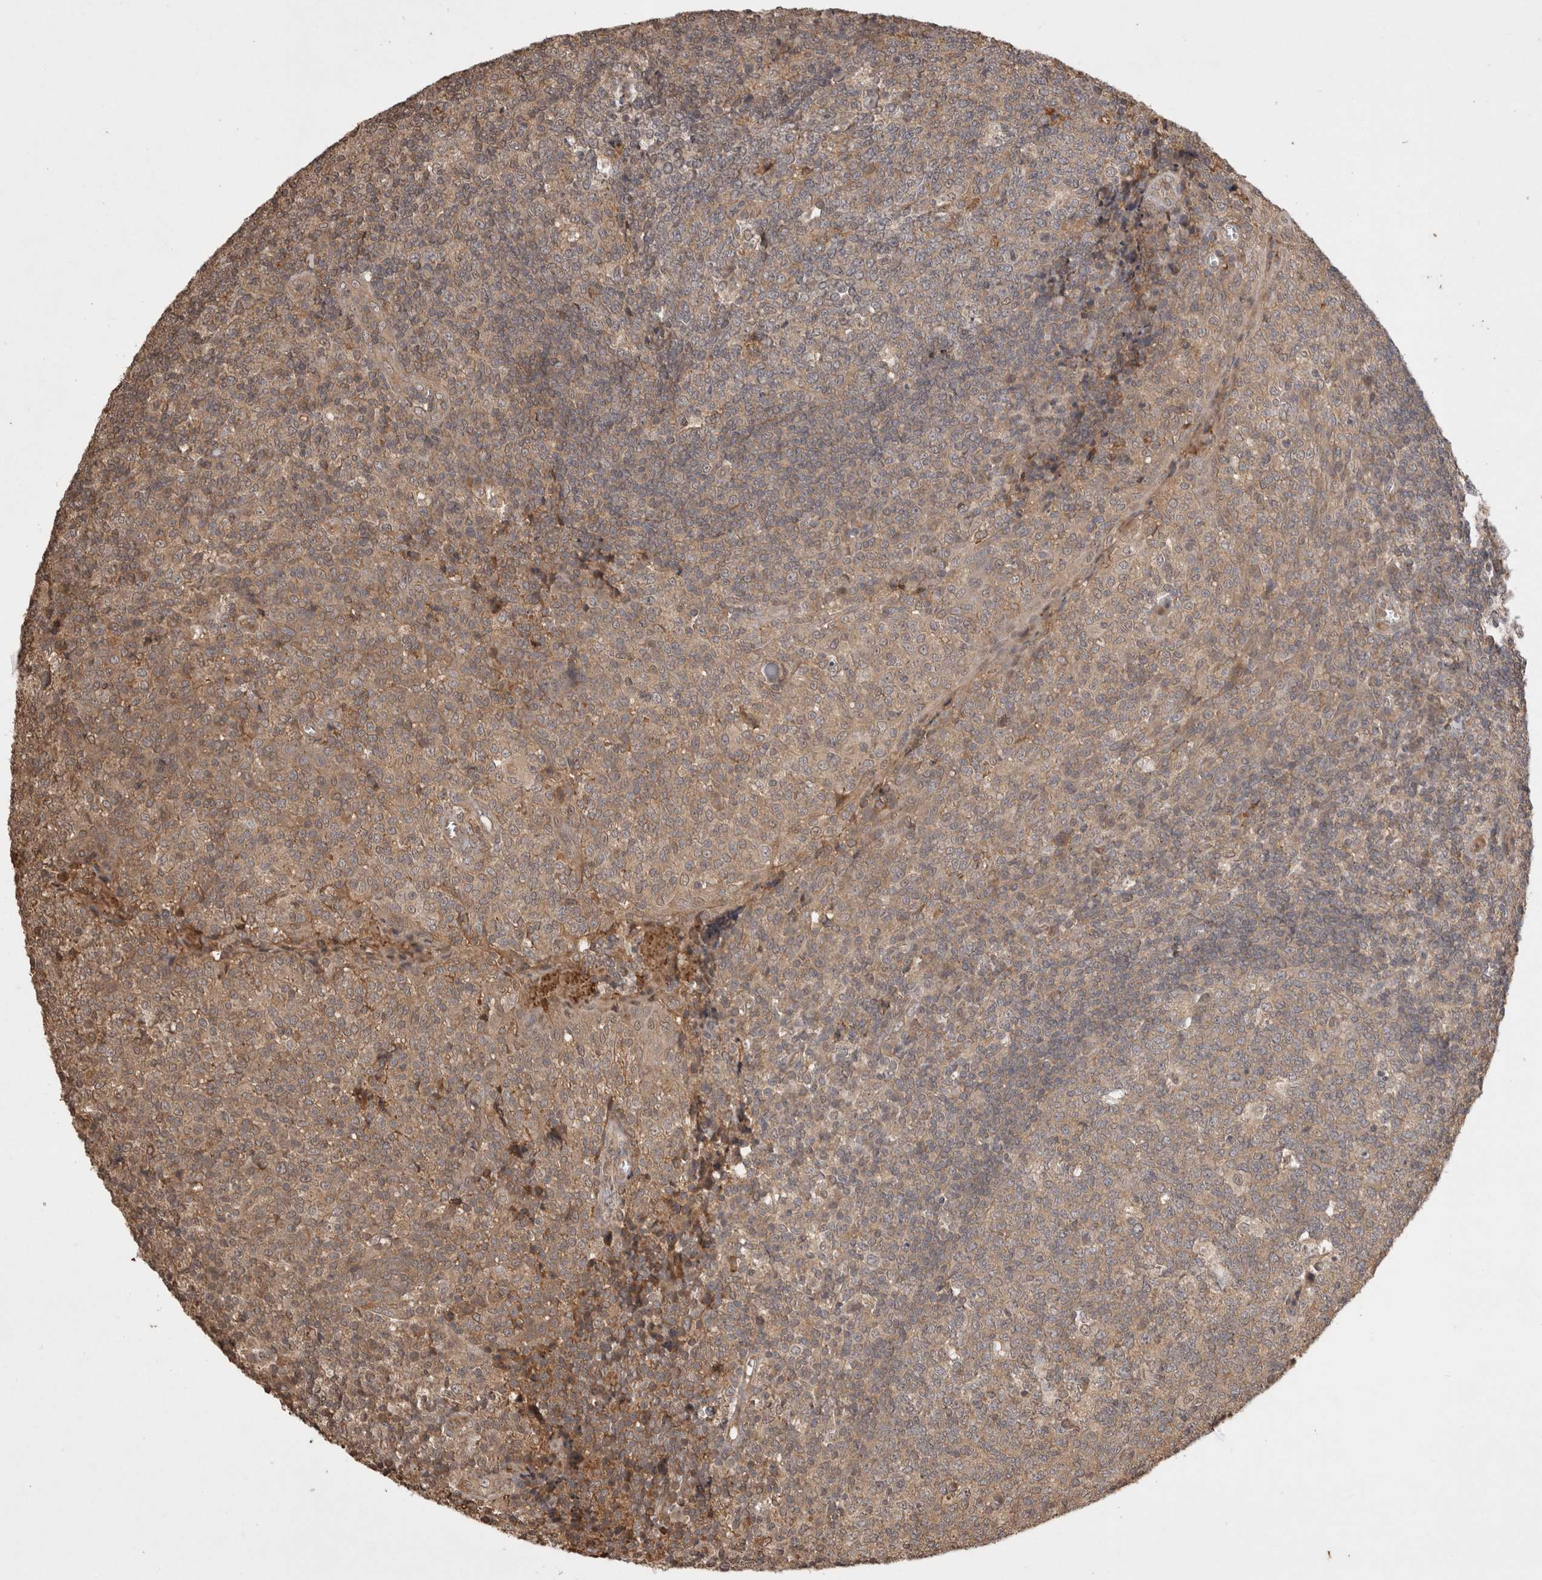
{"staining": {"intensity": "weak", "quantity": "25%-75%", "location": "cytoplasmic/membranous"}, "tissue": "tonsil", "cell_type": "Germinal center cells", "image_type": "normal", "snomed": [{"axis": "morphology", "description": "Normal tissue, NOS"}, {"axis": "topography", "description": "Tonsil"}], "caption": "About 25%-75% of germinal center cells in normal tonsil display weak cytoplasmic/membranous protein expression as visualized by brown immunohistochemical staining.", "gene": "PRMT3", "patient": {"sex": "female", "age": 19}}